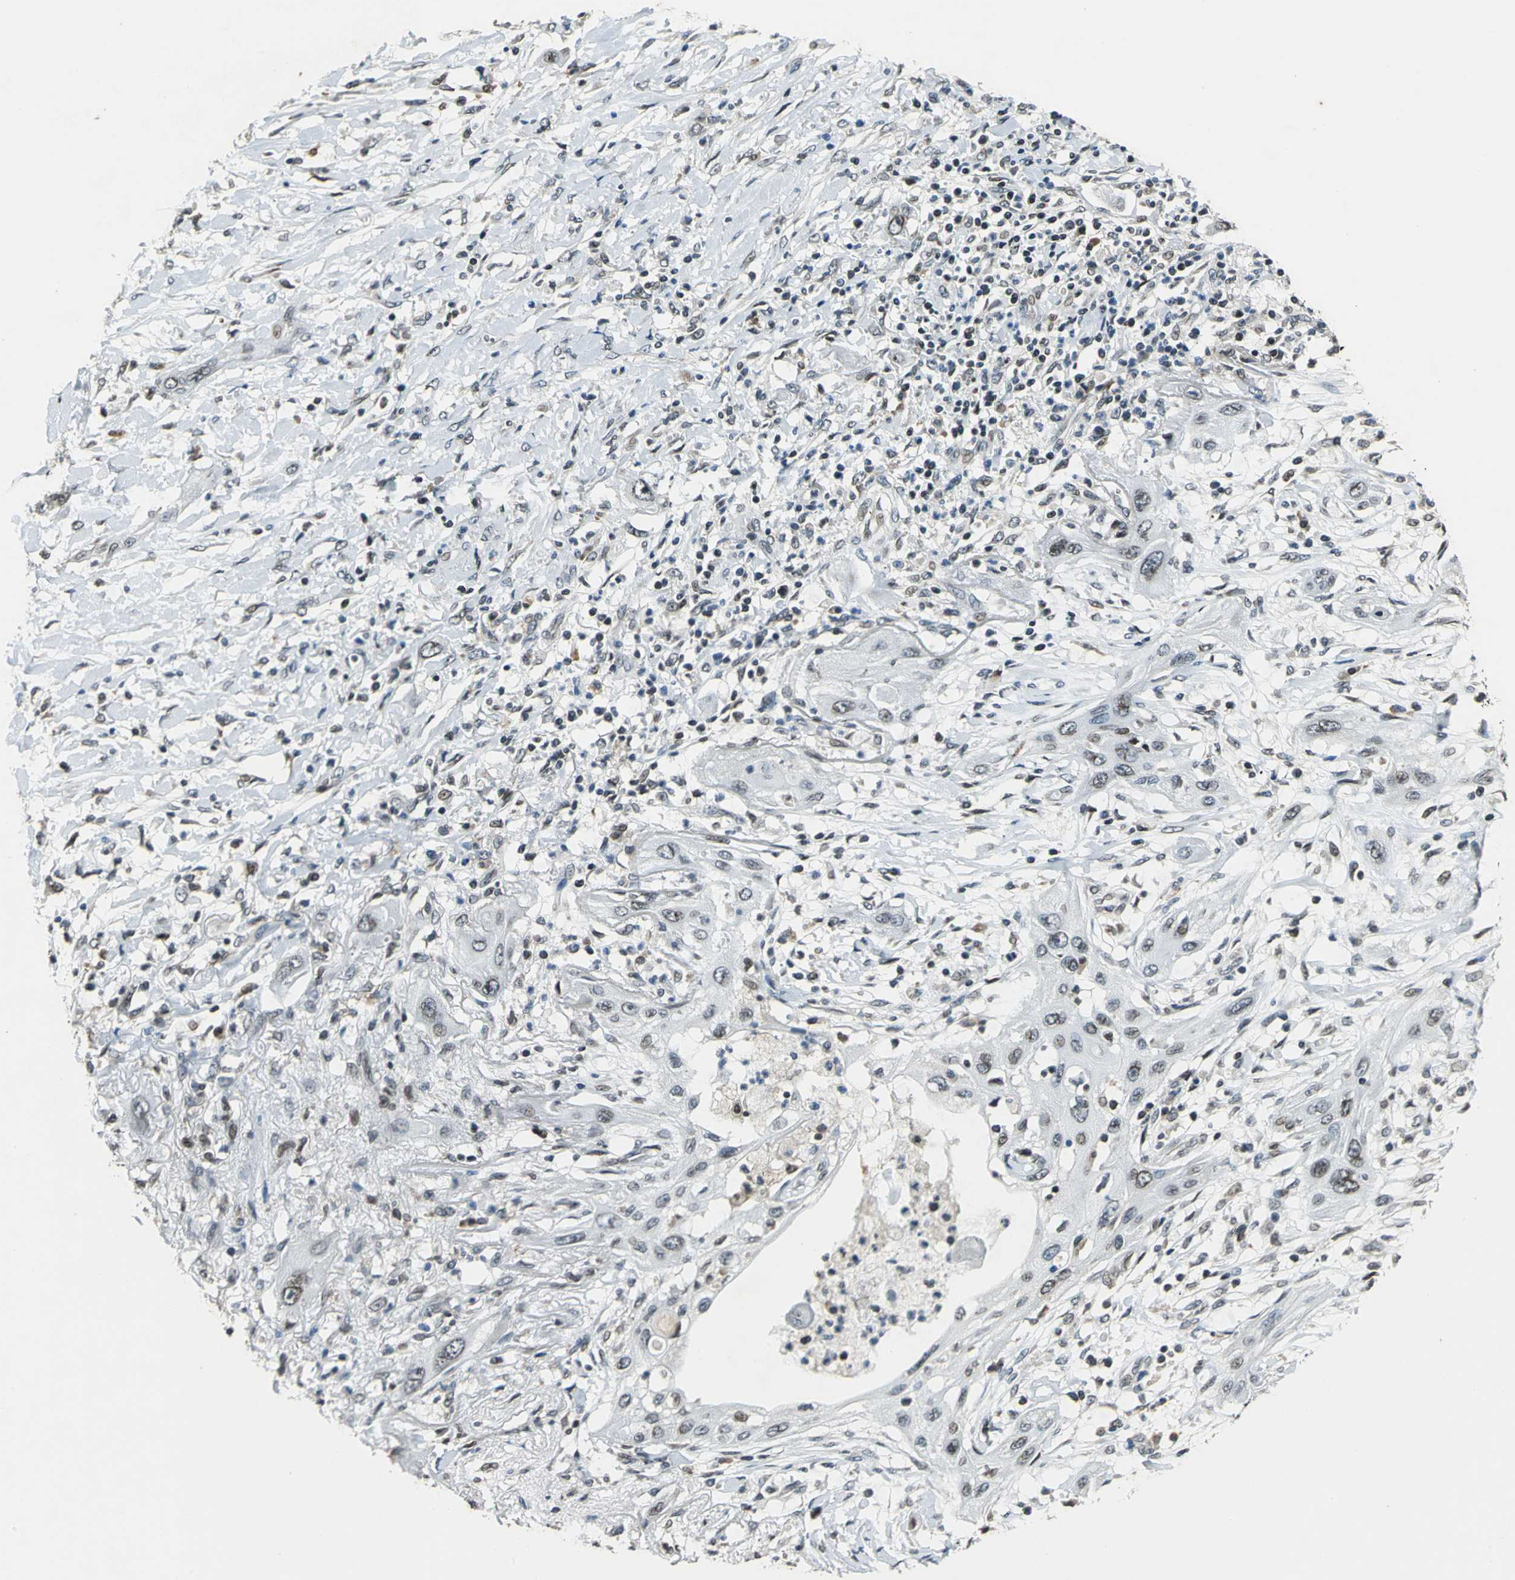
{"staining": {"intensity": "moderate", "quantity": "<25%", "location": "cytoplasmic/membranous,nuclear"}, "tissue": "lung cancer", "cell_type": "Tumor cells", "image_type": "cancer", "snomed": [{"axis": "morphology", "description": "Squamous cell carcinoma, NOS"}, {"axis": "topography", "description": "Lung"}], "caption": "Immunohistochemistry of lung cancer shows low levels of moderate cytoplasmic/membranous and nuclear staining in about <25% of tumor cells.", "gene": "BRIP1", "patient": {"sex": "female", "age": 47}}